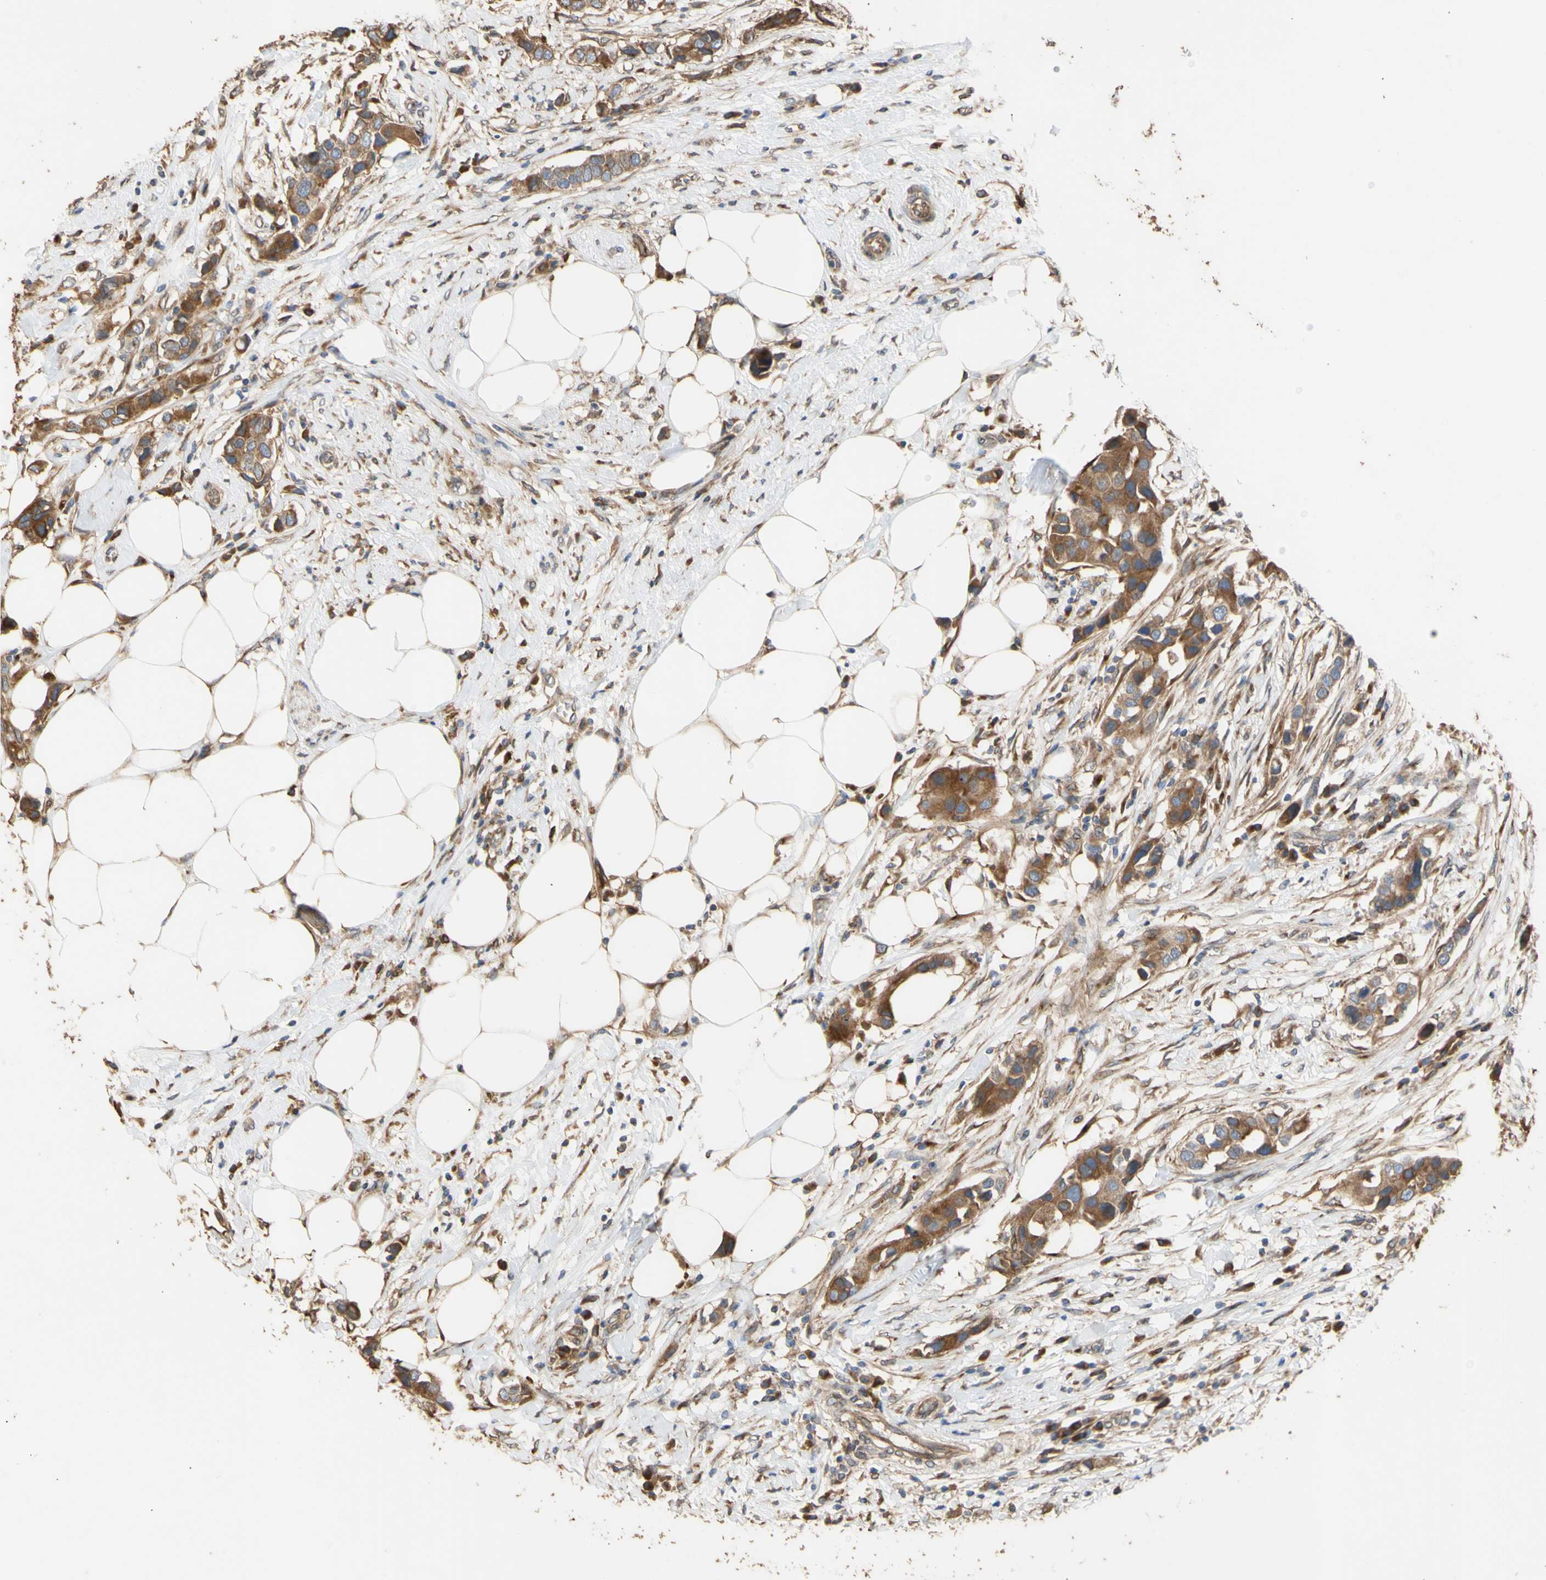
{"staining": {"intensity": "moderate", "quantity": ">75%", "location": "cytoplasmic/membranous"}, "tissue": "breast cancer", "cell_type": "Tumor cells", "image_type": "cancer", "snomed": [{"axis": "morphology", "description": "Normal tissue, NOS"}, {"axis": "morphology", "description": "Duct carcinoma"}, {"axis": "topography", "description": "Breast"}], "caption": "About >75% of tumor cells in invasive ductal carcinoma (breast) reveal moderate cytoplasmic/membranous protein staining as visualized by brown immunohistochemical staining.", "gene": "NECTIN3", "patient": {"sex": "female", "age": 50}}